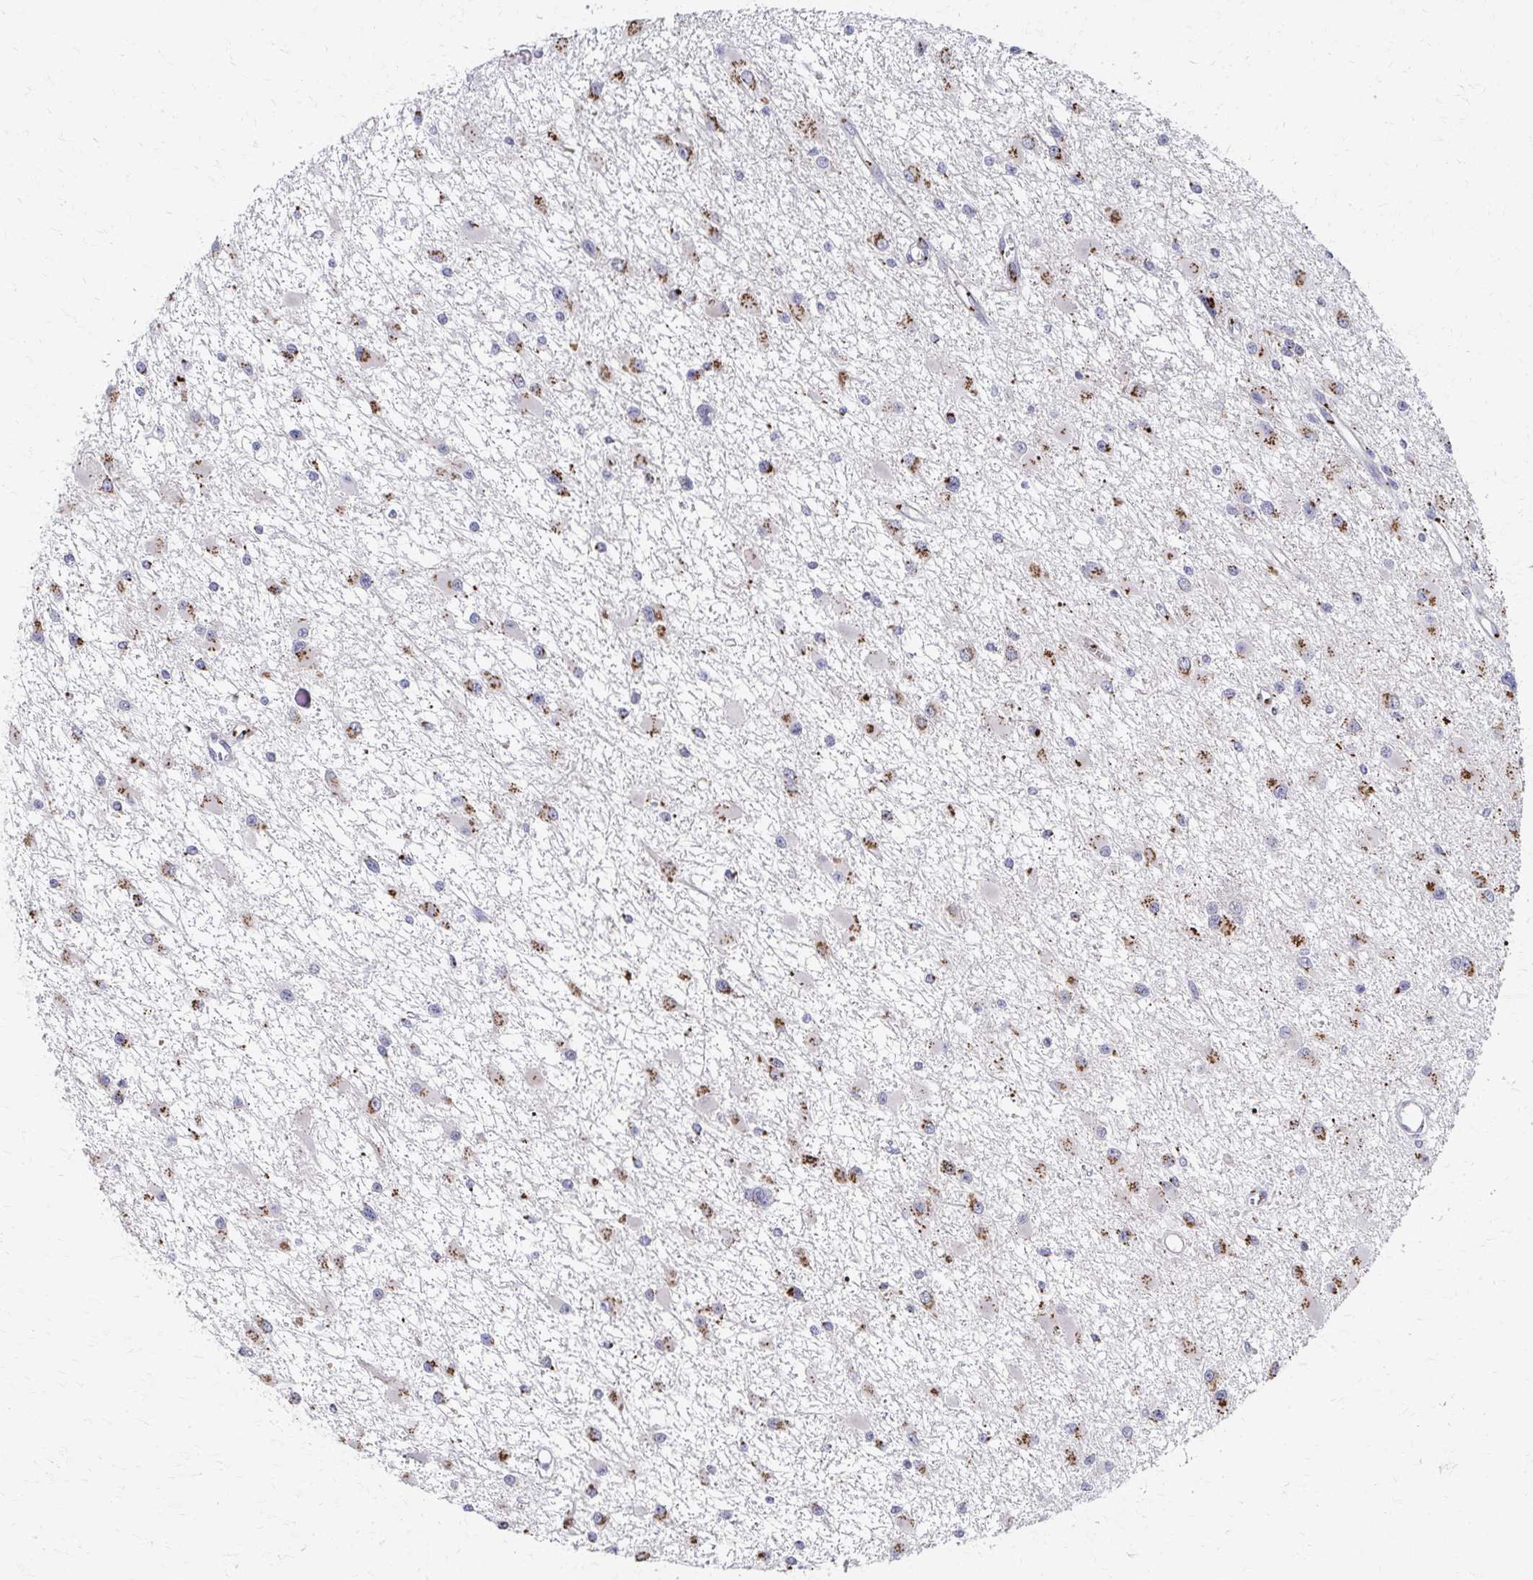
{"staining": {"intensity": "moderate", "quantity": ">75%", "location": "cytoplasmic/membranous"}, "tissue": "glioma", "cell_type": "Tumor cells", "image_type": "cancer", "snomed": [{"axis": "morphology", "description": "Glioma, malignant, High grade"}, {"axis": "topography", "description": "Brain"}], "caption": "The histopathology image exhibits immunohistochemical staining of high-grade glioma (malignant). There is moderate cytoplasmic/membranous expression is seen in about >75% of tumor cells.", "gene": "TM9SF1", "patient": {"sex": "male", "age": 54}}